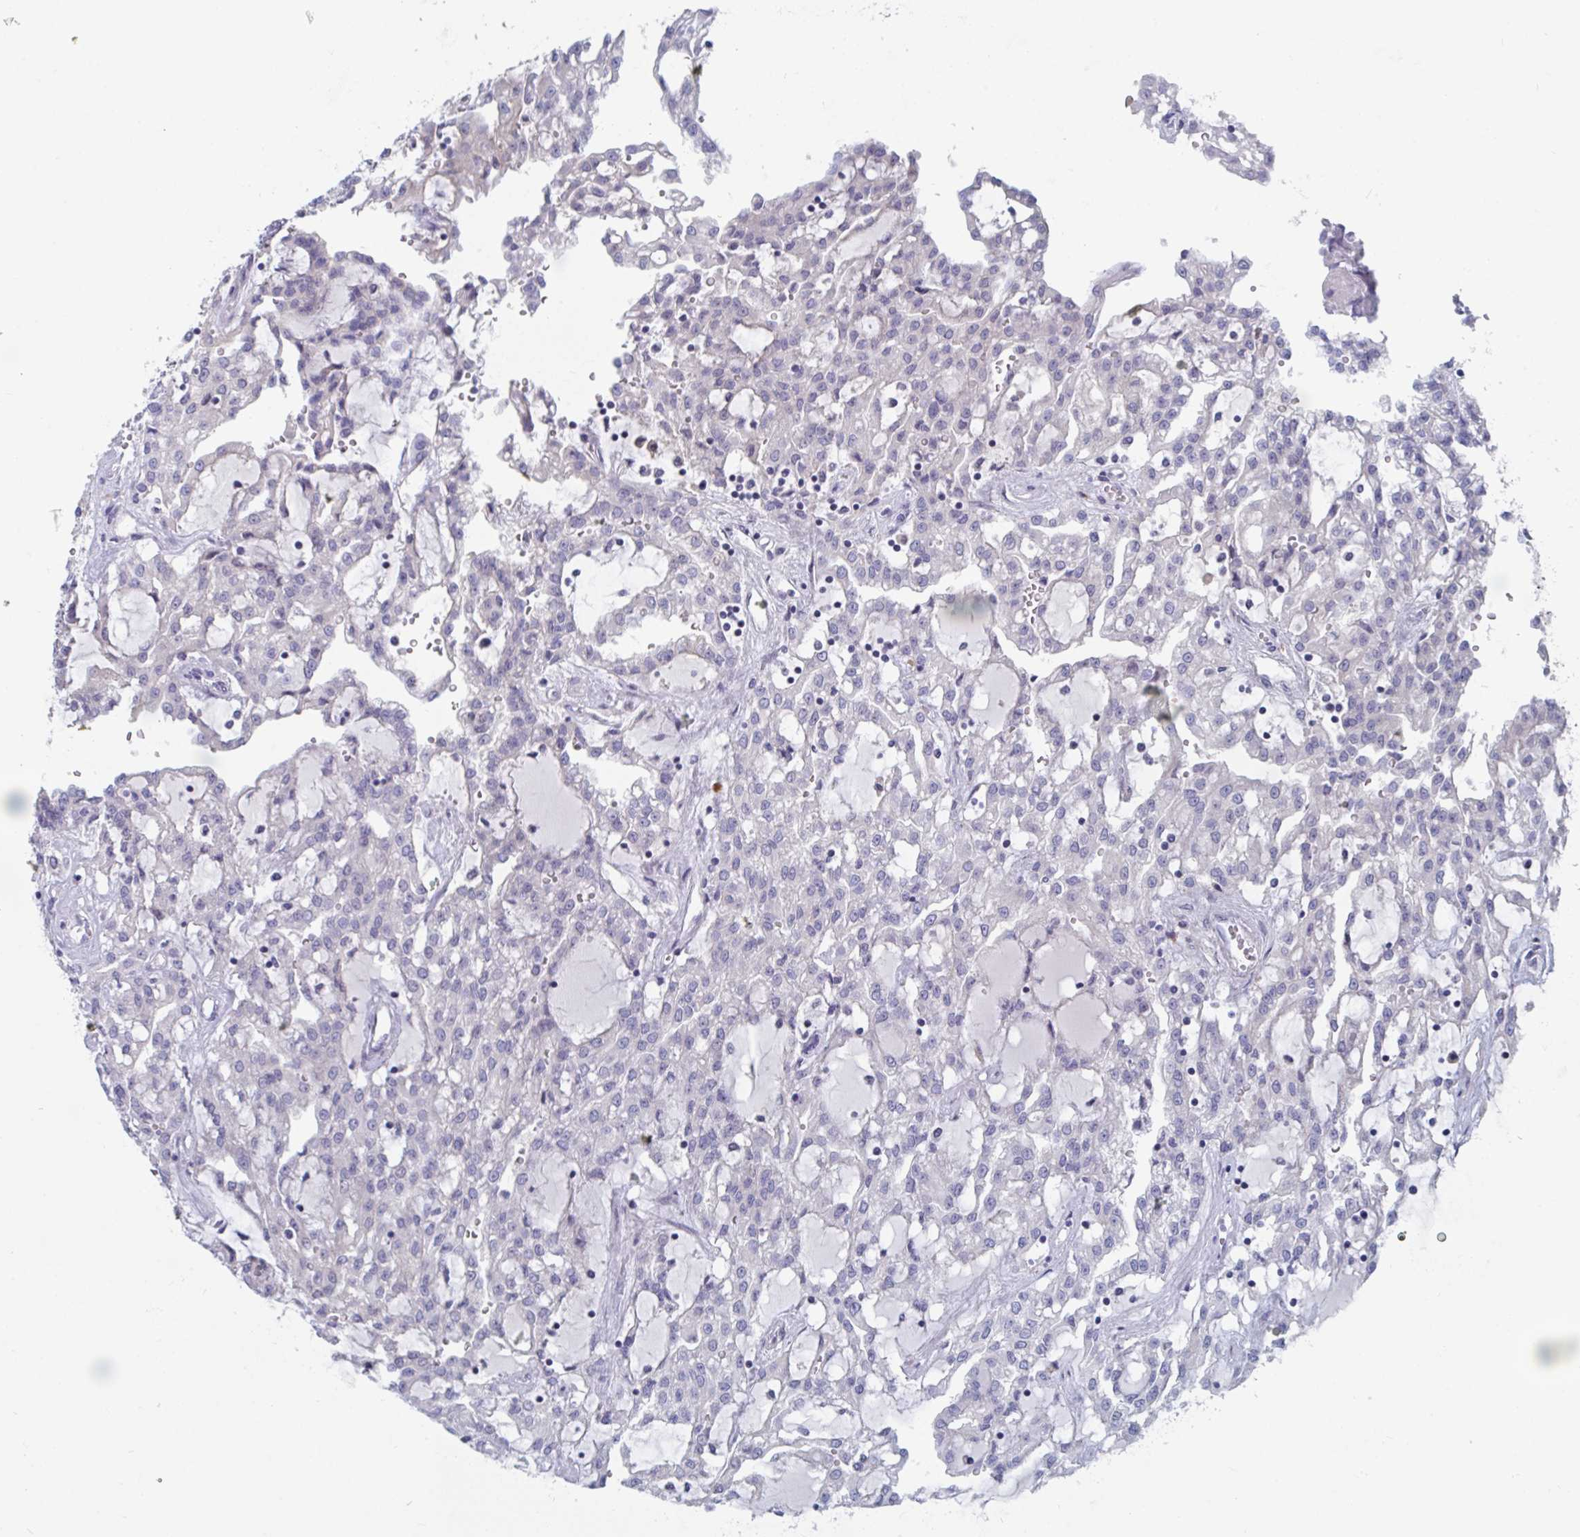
{"staining": {"intensity": "negative", "quantity": "none", "location": "none"}, "tissue": "renal cancer", "cell_type": "Tumor cells", "image_type": "cancer", "snomed": [{"axis": "morphology", "description": "Adenocarcinoma, NOS"}, {"axis": "topography", "description": "Kidney"}], "caption": "This is an immunohistochemistry photomicrograph of human adenocarcinoma (renal). There is no staining in tumor cells.", "gene": "CENPT", "patient": {"sex": "male", "age": 63}}